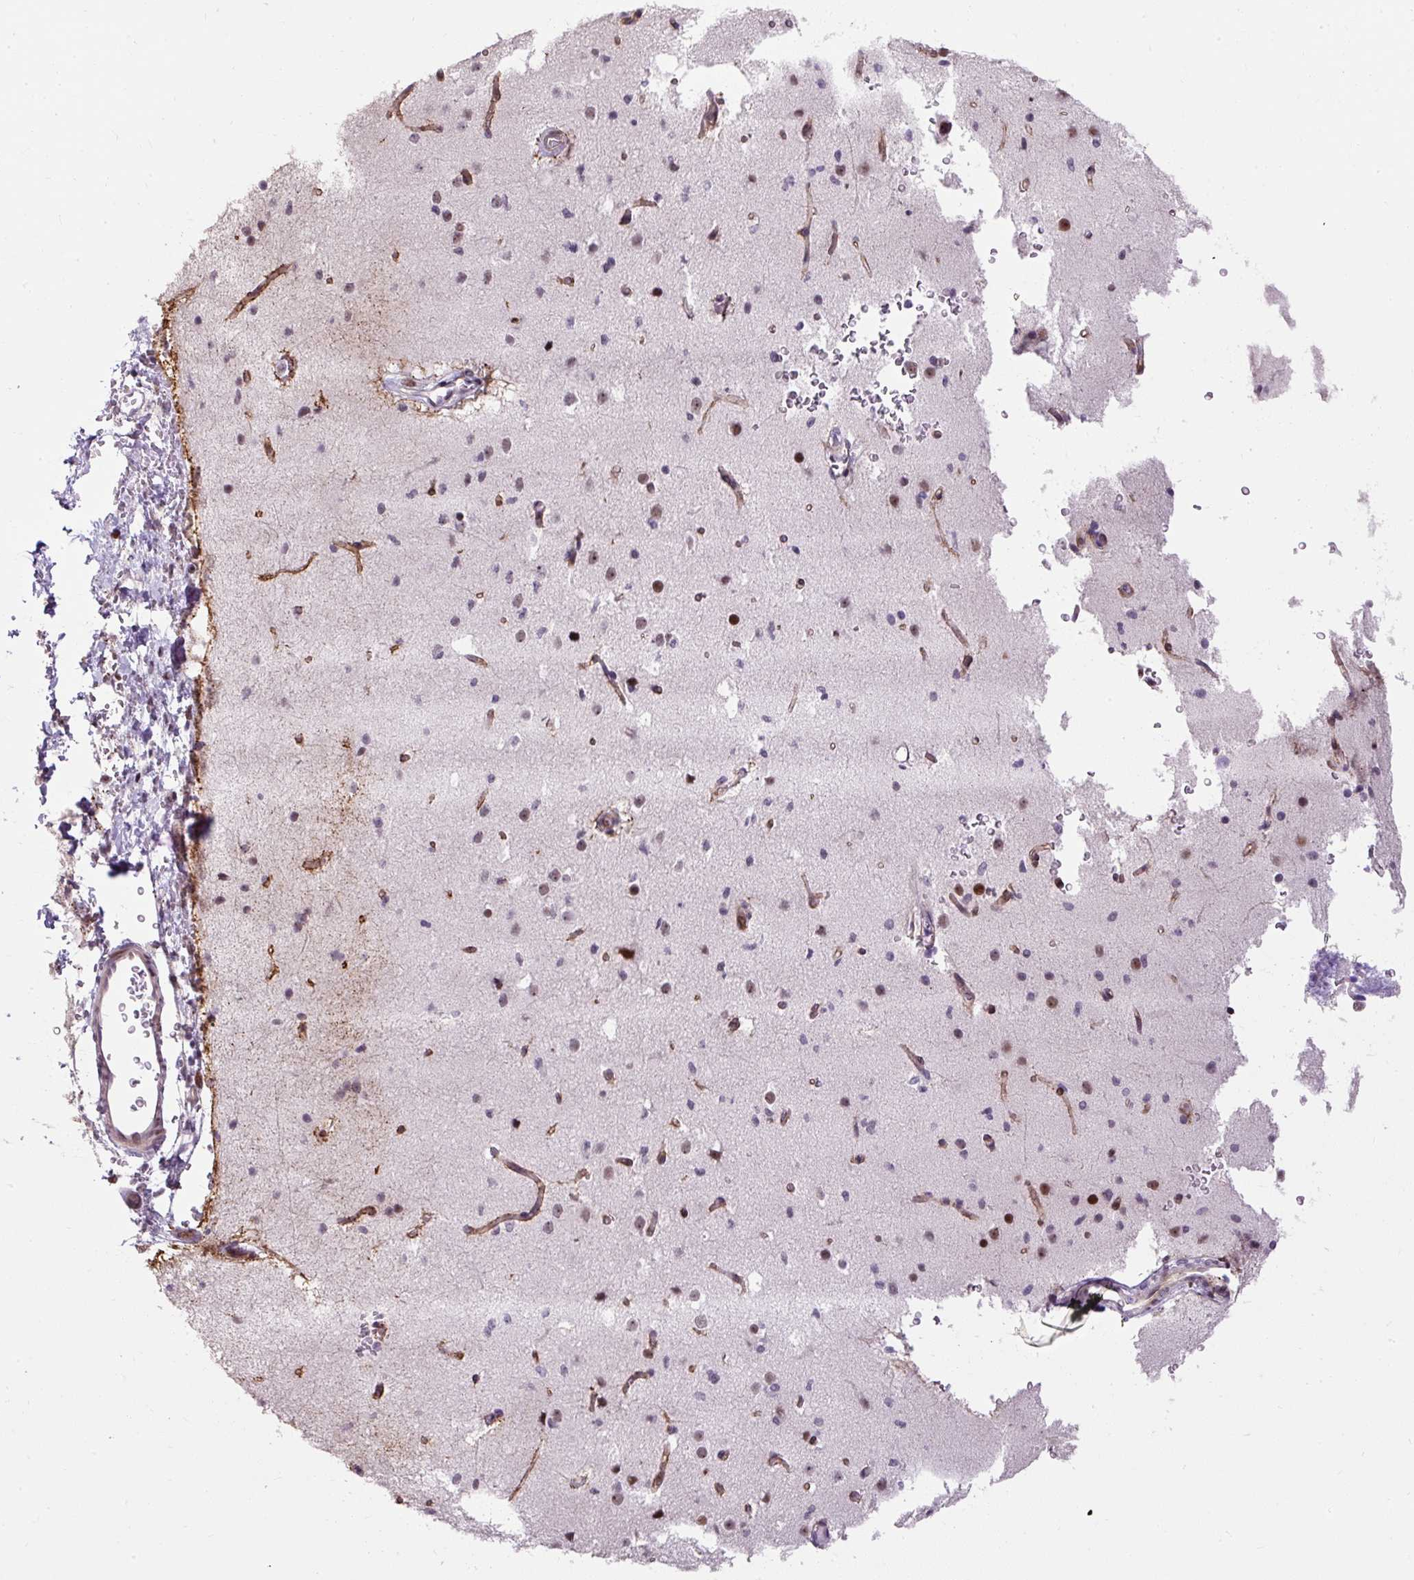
{"staining": {"intensity": "moderate", "quantity": "<25%", "location": "cytoplasmic/membranous,nuclear"}, "tissue": "cerebral cortex", "cell_type": "Endothelial cells", "image_type": "normal", "snomed": [{"axis": "morphology", "description": "Normal tissue, NOS"}, {"axis": "morphology", "description": "Inflammation, NOS"}, {"axis": "topography", "description": "Cerebral cortex"}], "caption": "Protein expression by immunohistochemistry (IHC) exhibits moderate cytoplasmic/membranous,nuclear expression in about <25% of endothelial cells in normal cerebral cortex.", "gene": "ARHGEF18", "patient": {"sex": "male", "age": 6}}